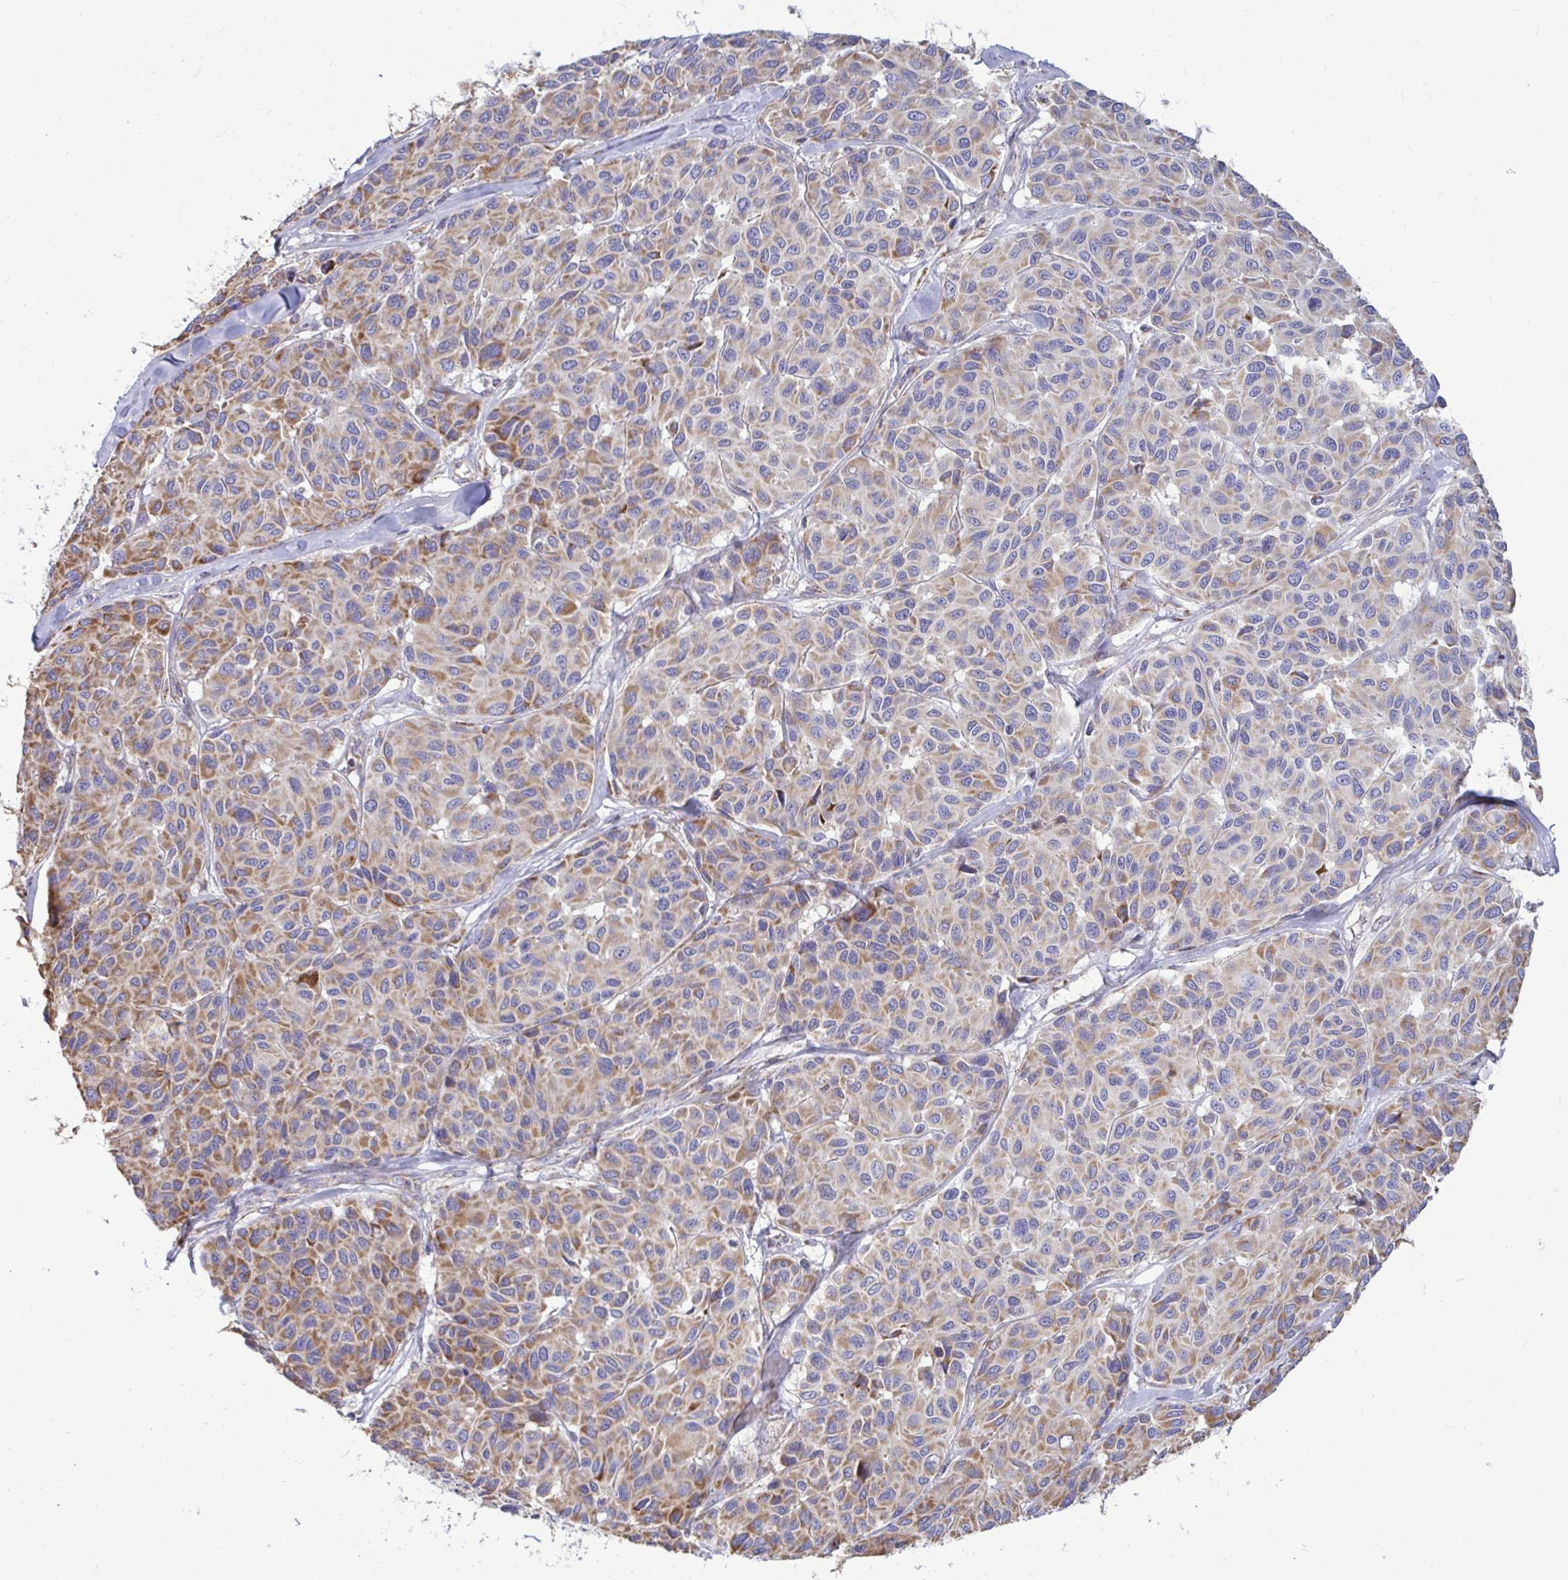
{"staining": {"intensity": "weak", "quantity": ">75%", "location": "cytoplasmic/membranous"}, "tissue": "melanoma", "cell_type": "Tumor cells", "image_type": "cancer", "snomed": [{"axis": "morphology", "description": "Malignant melanoma, NOS"}, {"axis": "topography", "description": "Skin"}], "caption": "Malignant melanoma stained for a protein exhibits weak cytoplasmic/membranous positivity in tumor cells.", "gene": "OR10R2", "patient": {"sex": "female", "age": 66}}